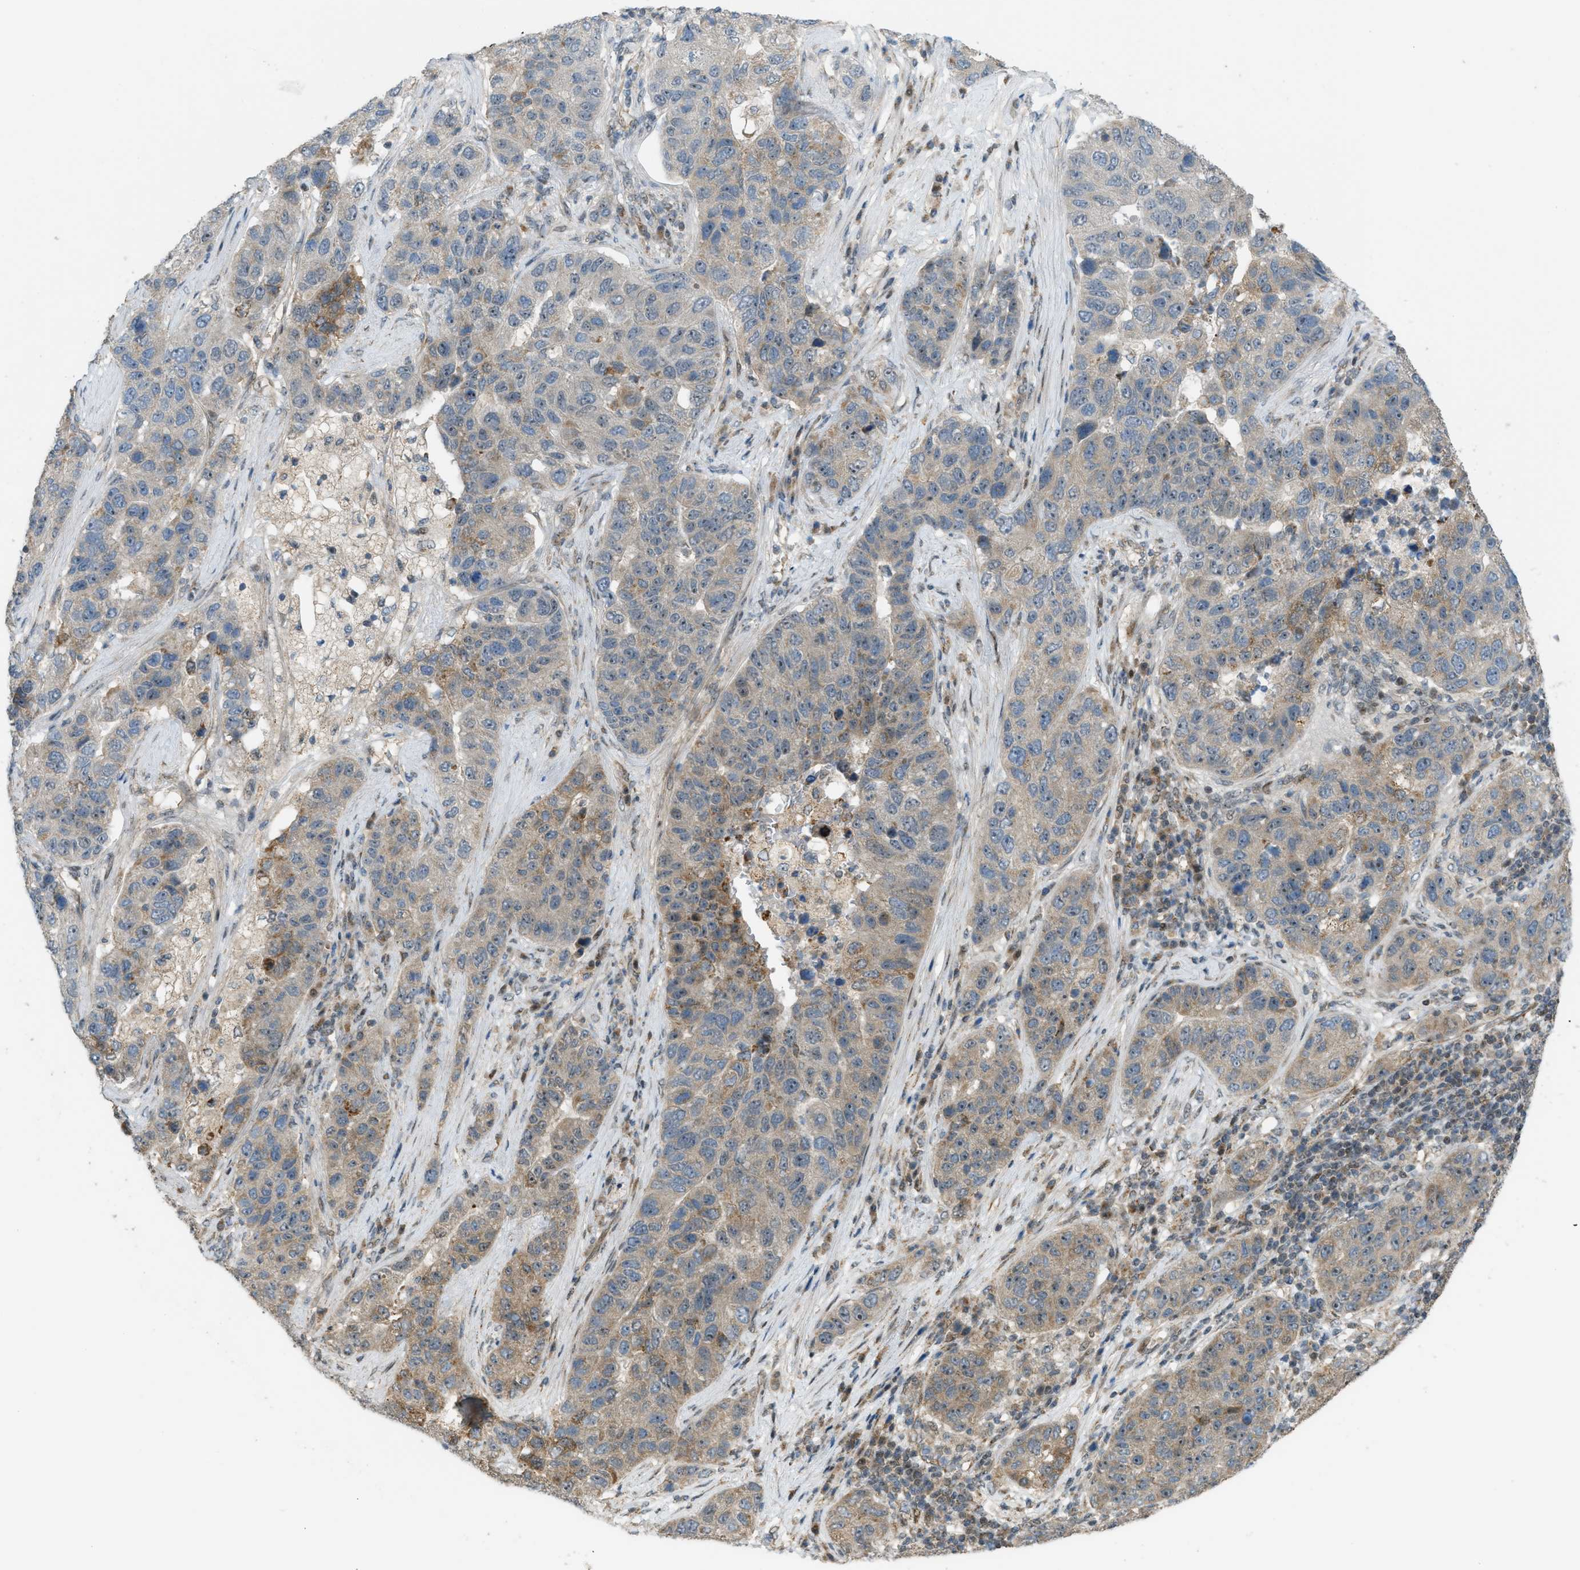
{"staining": {"intensity": "weak", "quantity": "25%-75%", "location": "cytoplasmic/membranous"}, "tissue": "pancreatic cancer", "cell_type": "Tumor cells", "image_type": "cancer", "snomed": [{"axis": "morphology", "description": "Adenocarcinoma, NOS"}, {"axis": "topography", "description": "Pancreas"}], "caption": "A photomicrograph showing weak cytoplasmic/membranous staining in about 25%-75% of tumor cells in pancreatic cancer, as visualized by brown immunohistochemical staining.", "gene": "CCDC186", "patient": {"sex": "female", "age": 61}}